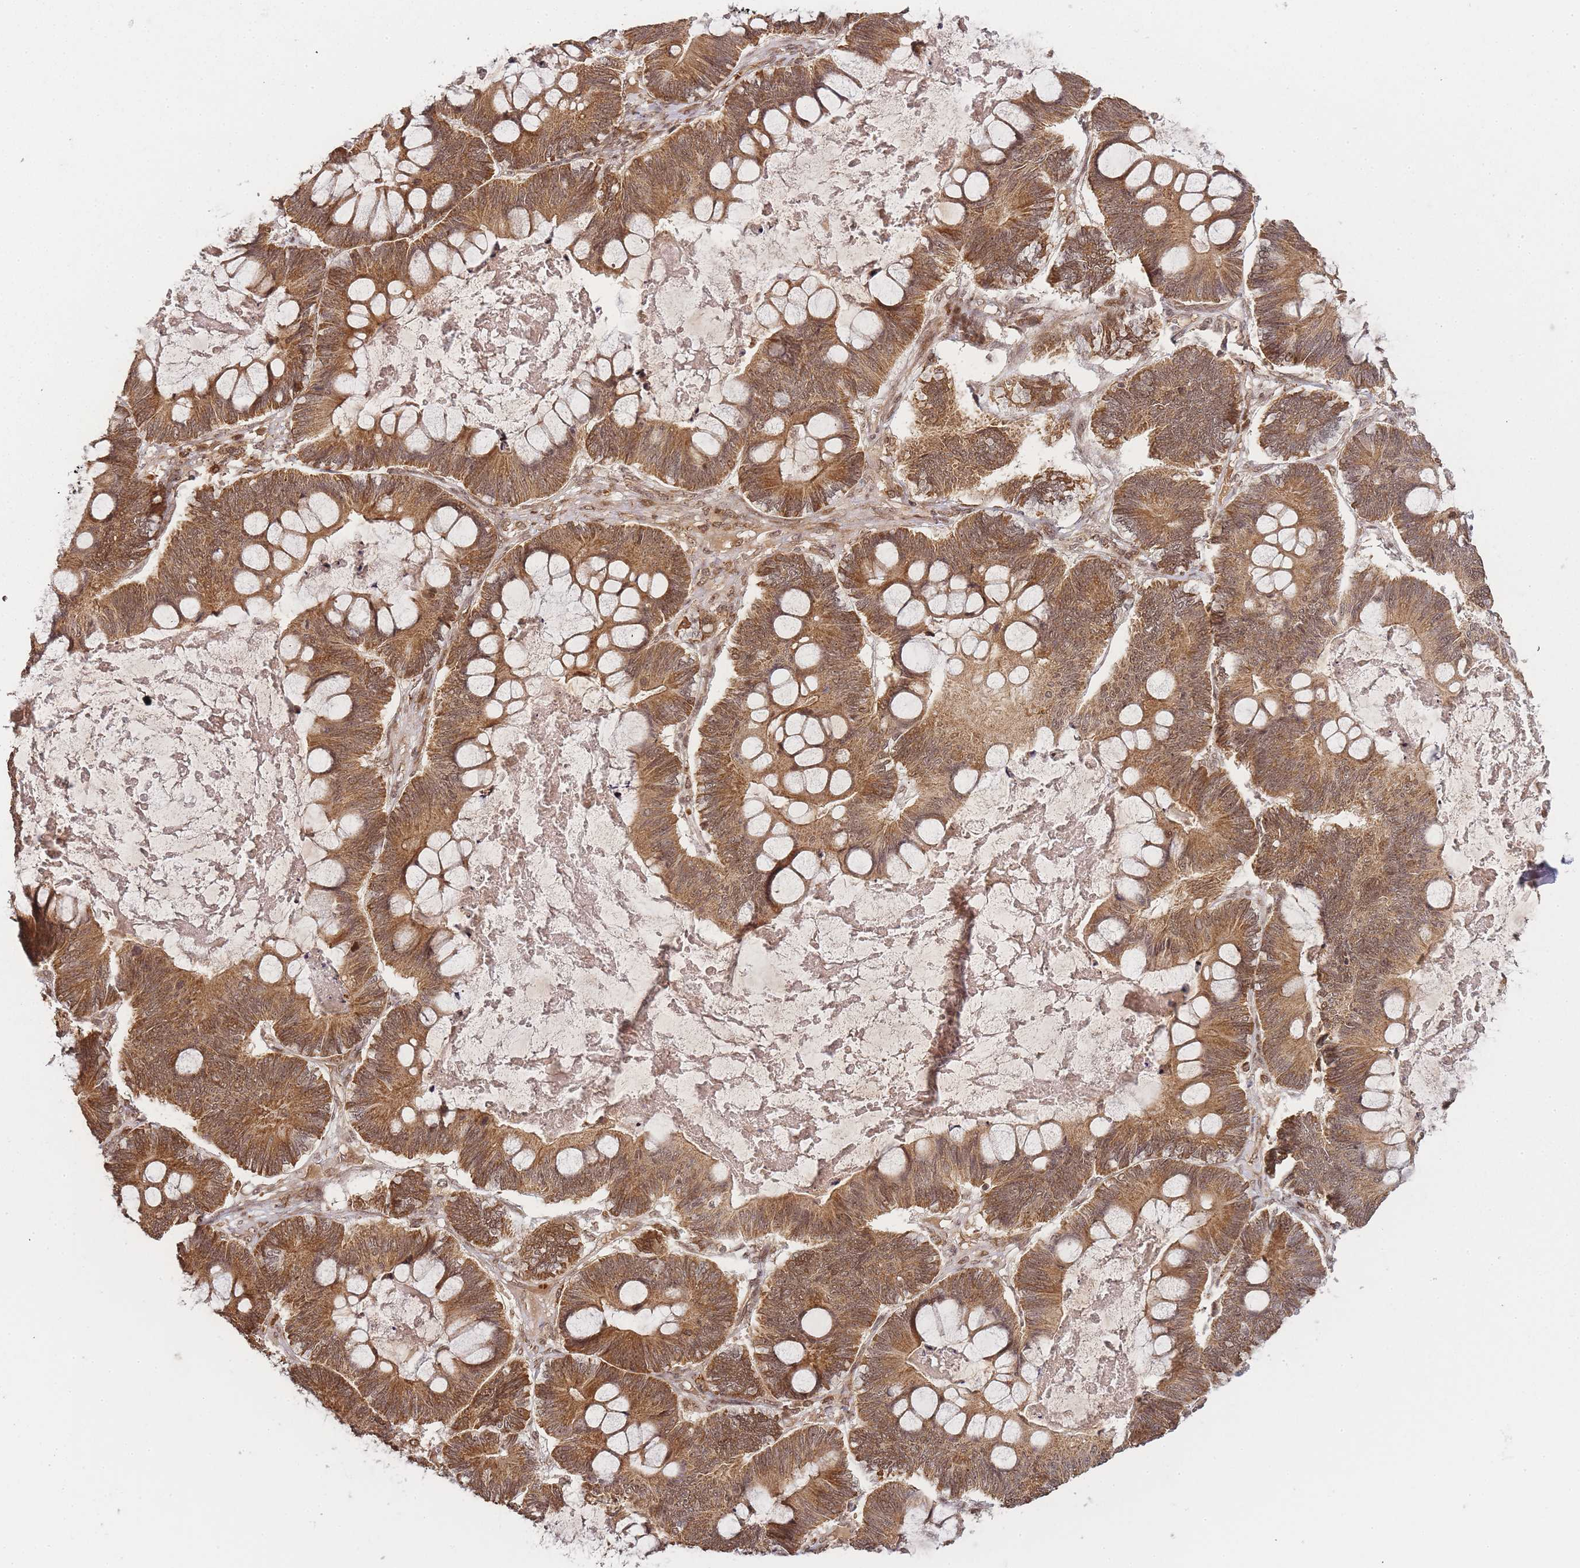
{"staining": {"intensity": "moderate", "quantity": ">75%", "location": "cytoplasmic/membranous,nuclear"}, "tissue": "ovarian cancer", "cell_type": "Tumor cells", "image_type": "cancer", "snomed": [{"axis": "morphology", "description": "Cystadenocarcinoma, mucinous, NOS"}, {"axis": "topography", "description": "Ovary"}], "caption": "There is medium levels of moderate cytoplasmic/membranous and nuclear staining in tumor cells of ovarian mucinous cystadenocarcinoma, as demonstrated by immunohistochemical staining (brown color).", "gene": "ZNF497", "patient": {"sex": "female", "age": 61}}